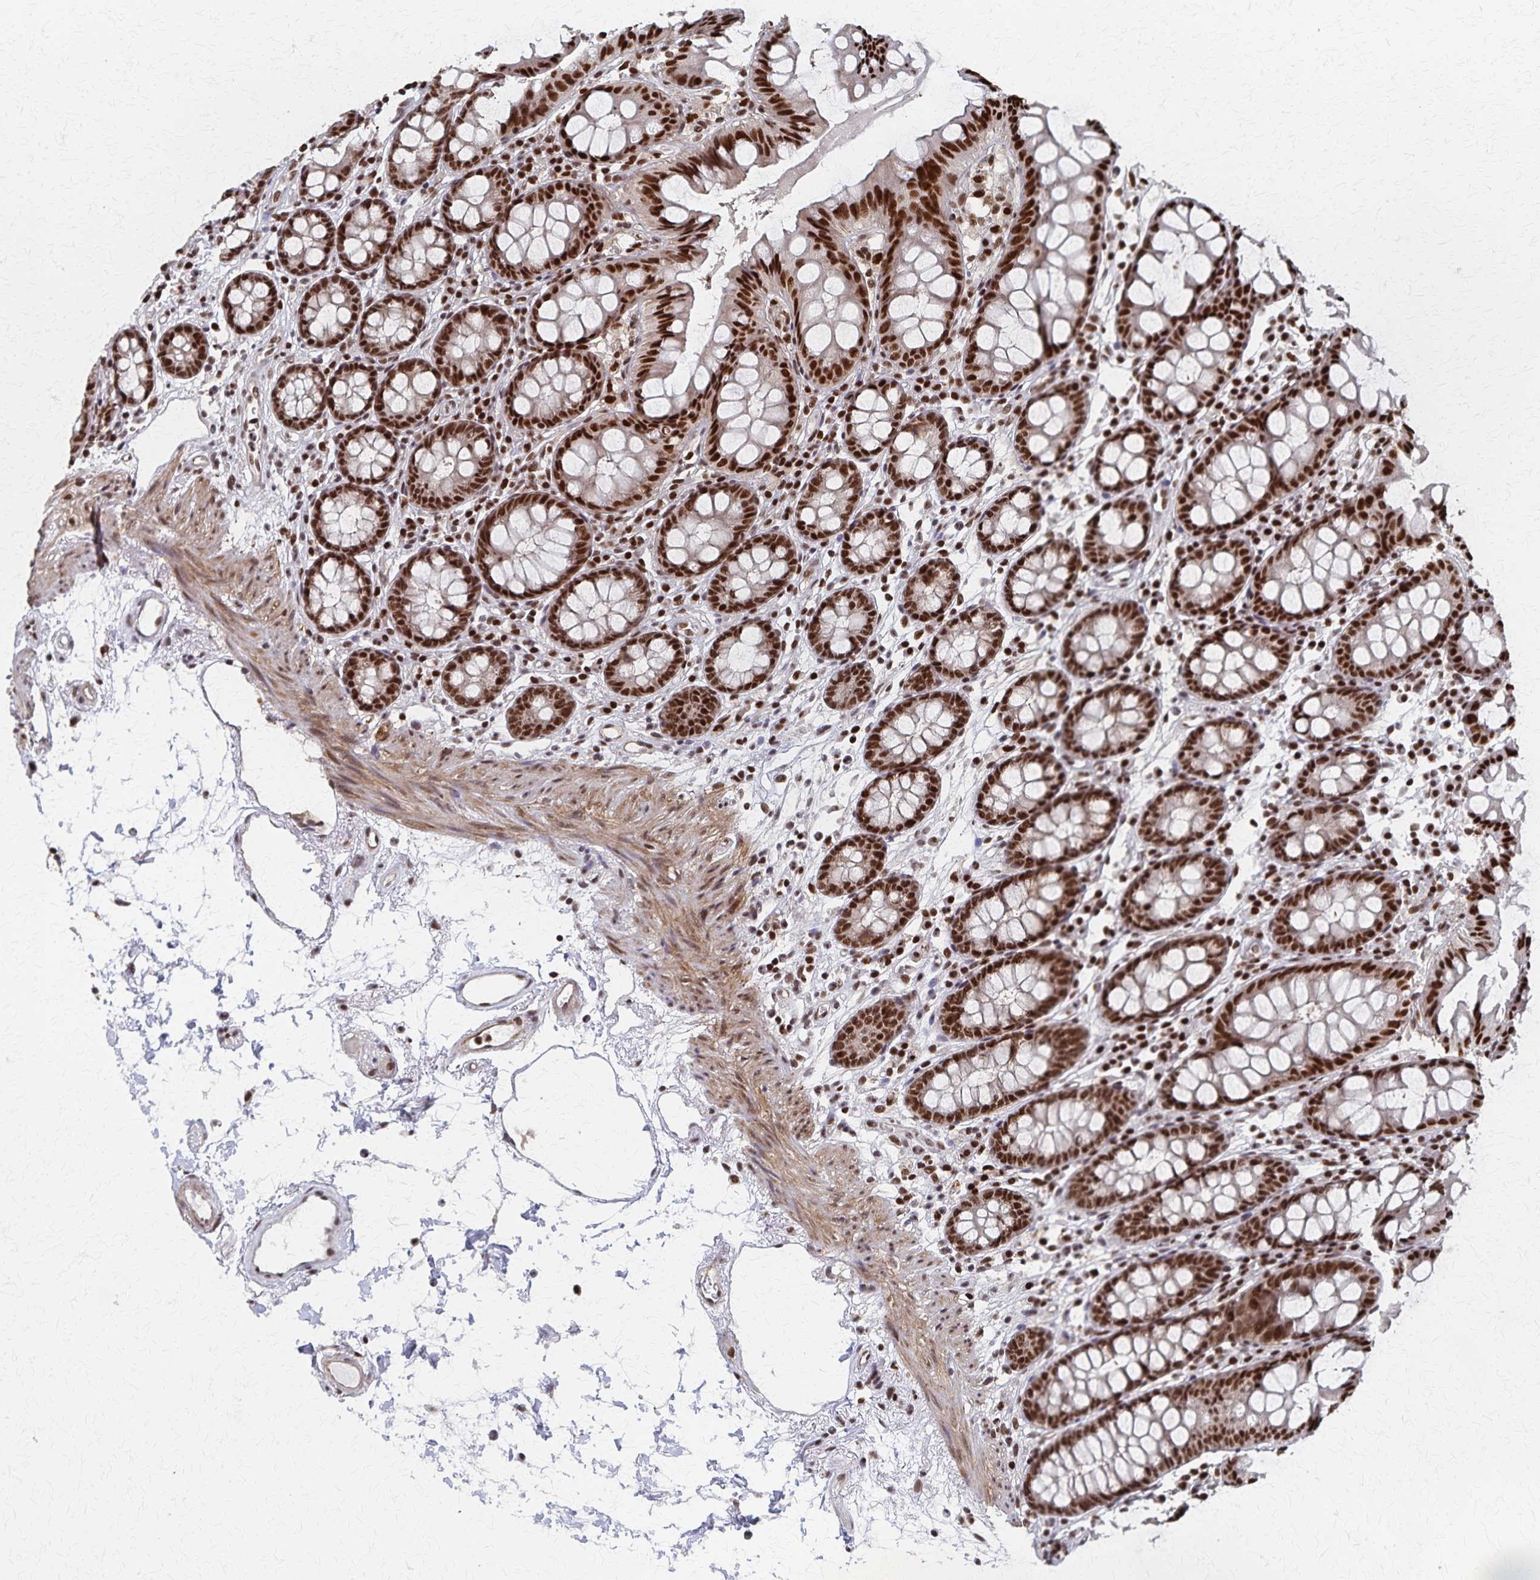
{"staining": {"intensity": "moderate", "quantity": ">75%", "location": "nuclear"}, "tissue": "colon", "cell_type": "Endothelial cells", "image_type": "normal", "snomed": [{"axis": "morphology", "description": "Normal tissue, NOS"}, {"axis": "topography", "description": "Colon"}], "caption": "High-magnification brightfield microscopy of unremarkable colon stained with DAB (brown) and counterstained with hematoxylin (blue). endothelial cells exhibit moderate nuclear staining is identified in approximately>75% of cells.", "gene": "GTF2B", "patient": {"sex": "female", "age": 84}}